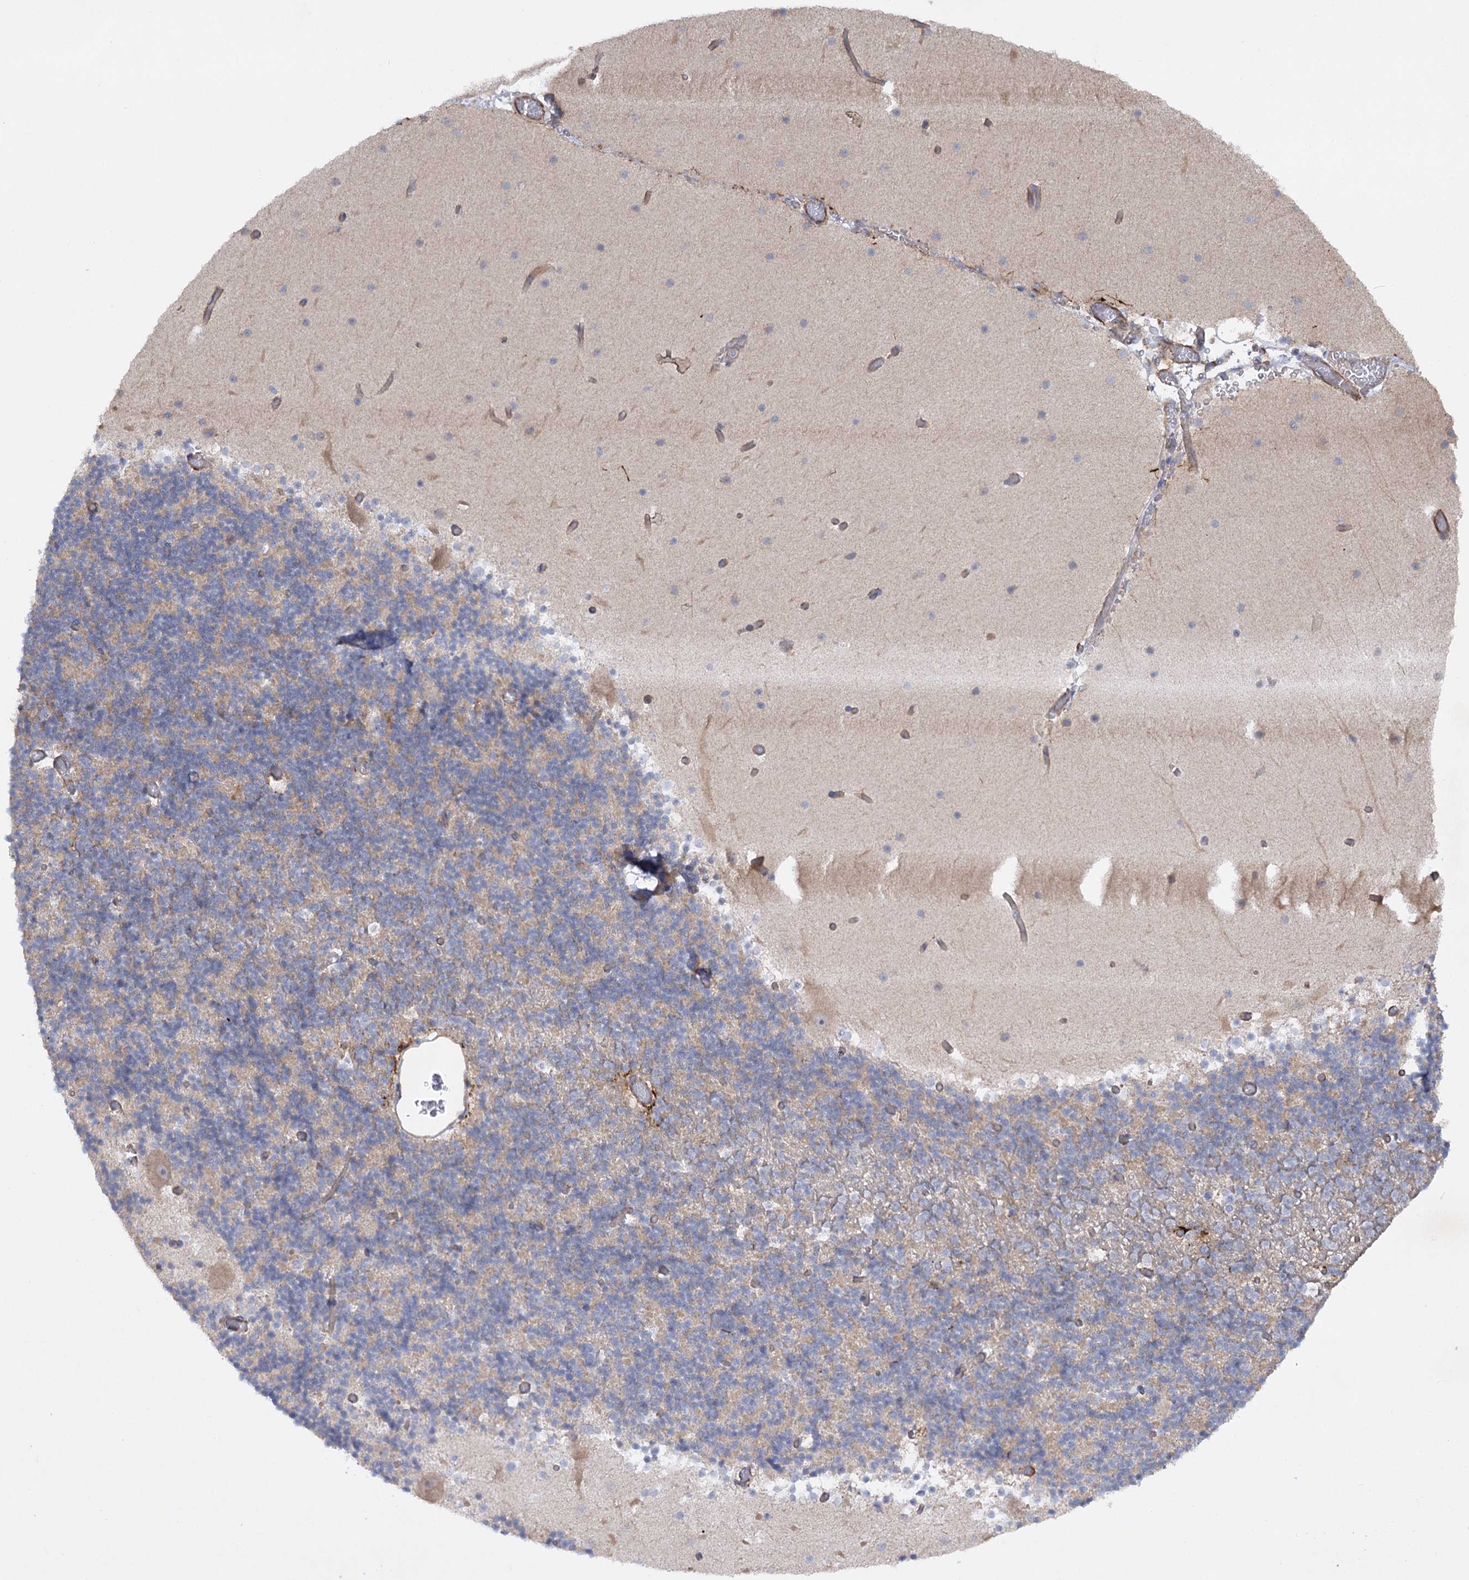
{"staining": {"intensity": "weak", "quantity": ">75%", "location": "cytoplasmic/membranous"}, "tissue": "cerebellum", "cell_type": "Cells in granular layer", "image_type": "normal", "snomed": [{"axis": "morphology", "description": "Normal tissue, NOS"}, {"axis": "topography", "description": "Cerebellum"}], "caption": "Cerebellum stained with a brown dye exhibits weak cytoplasmic/membranous positive staining in about >75% of cells in granular layer.", "gene": "KIAA0825", "patient": {"sex": "male", "age": 57}}